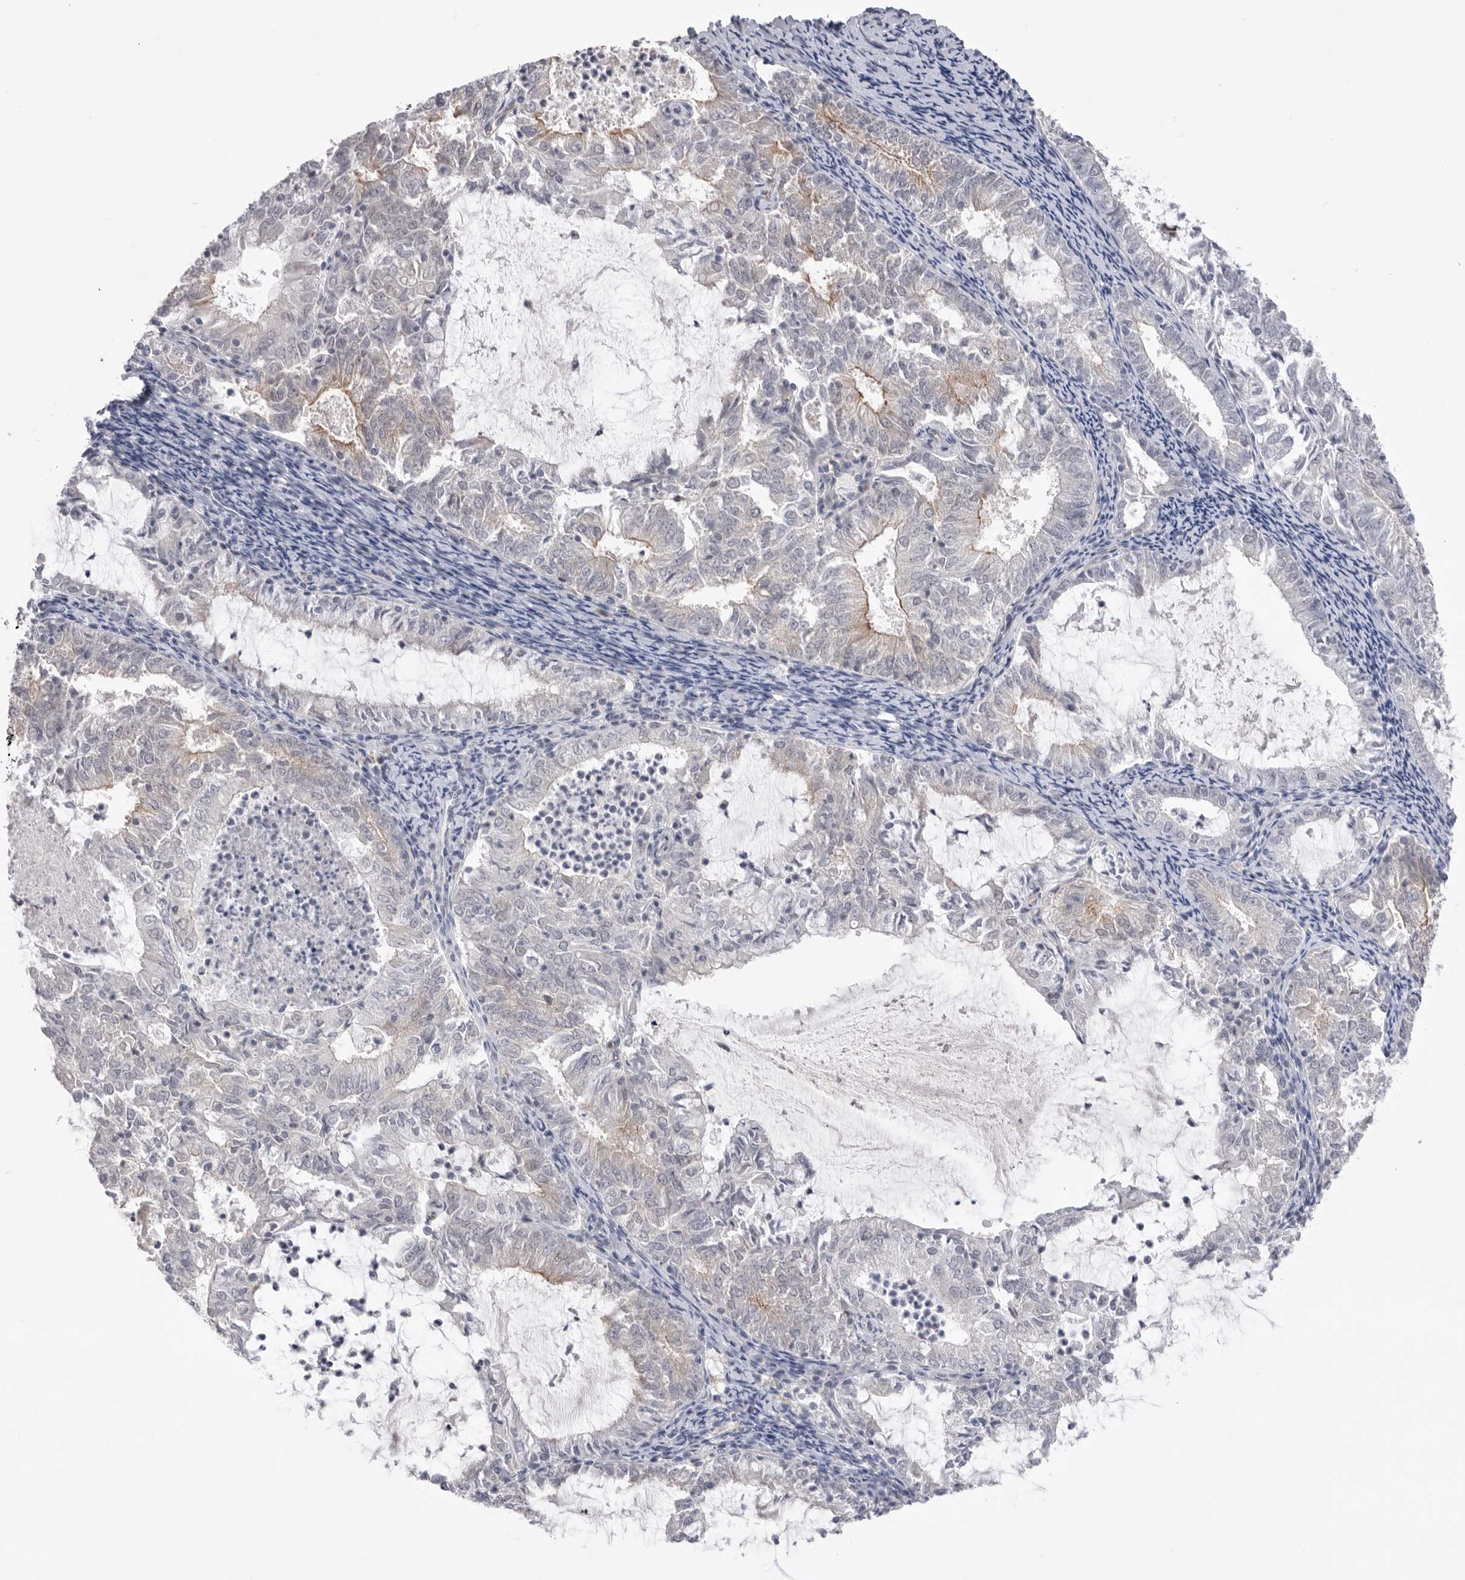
{"staining": {"intensity": "moderate", "quantity": "<25%", "location": "cytoplasmic/membranous"}, "tissue": "endometrial cancer", "cell_type": "Tumor cells", "image_type": "cancer", "snomed": [{"axis": "morphology", "description": "Adenocarcinoma, NOS"}, {"axis": "topography", "description": "Endometrium"}], "caption": "This photomicrograph shows IHC staining of human endometrial cancer (adenocarcinoma), with low moderate cytoplasmic/membranous expression in about <25% of tumor cells.", "gene": "ZBTB7B", "patient": {"sex": "female", "age": 57}}